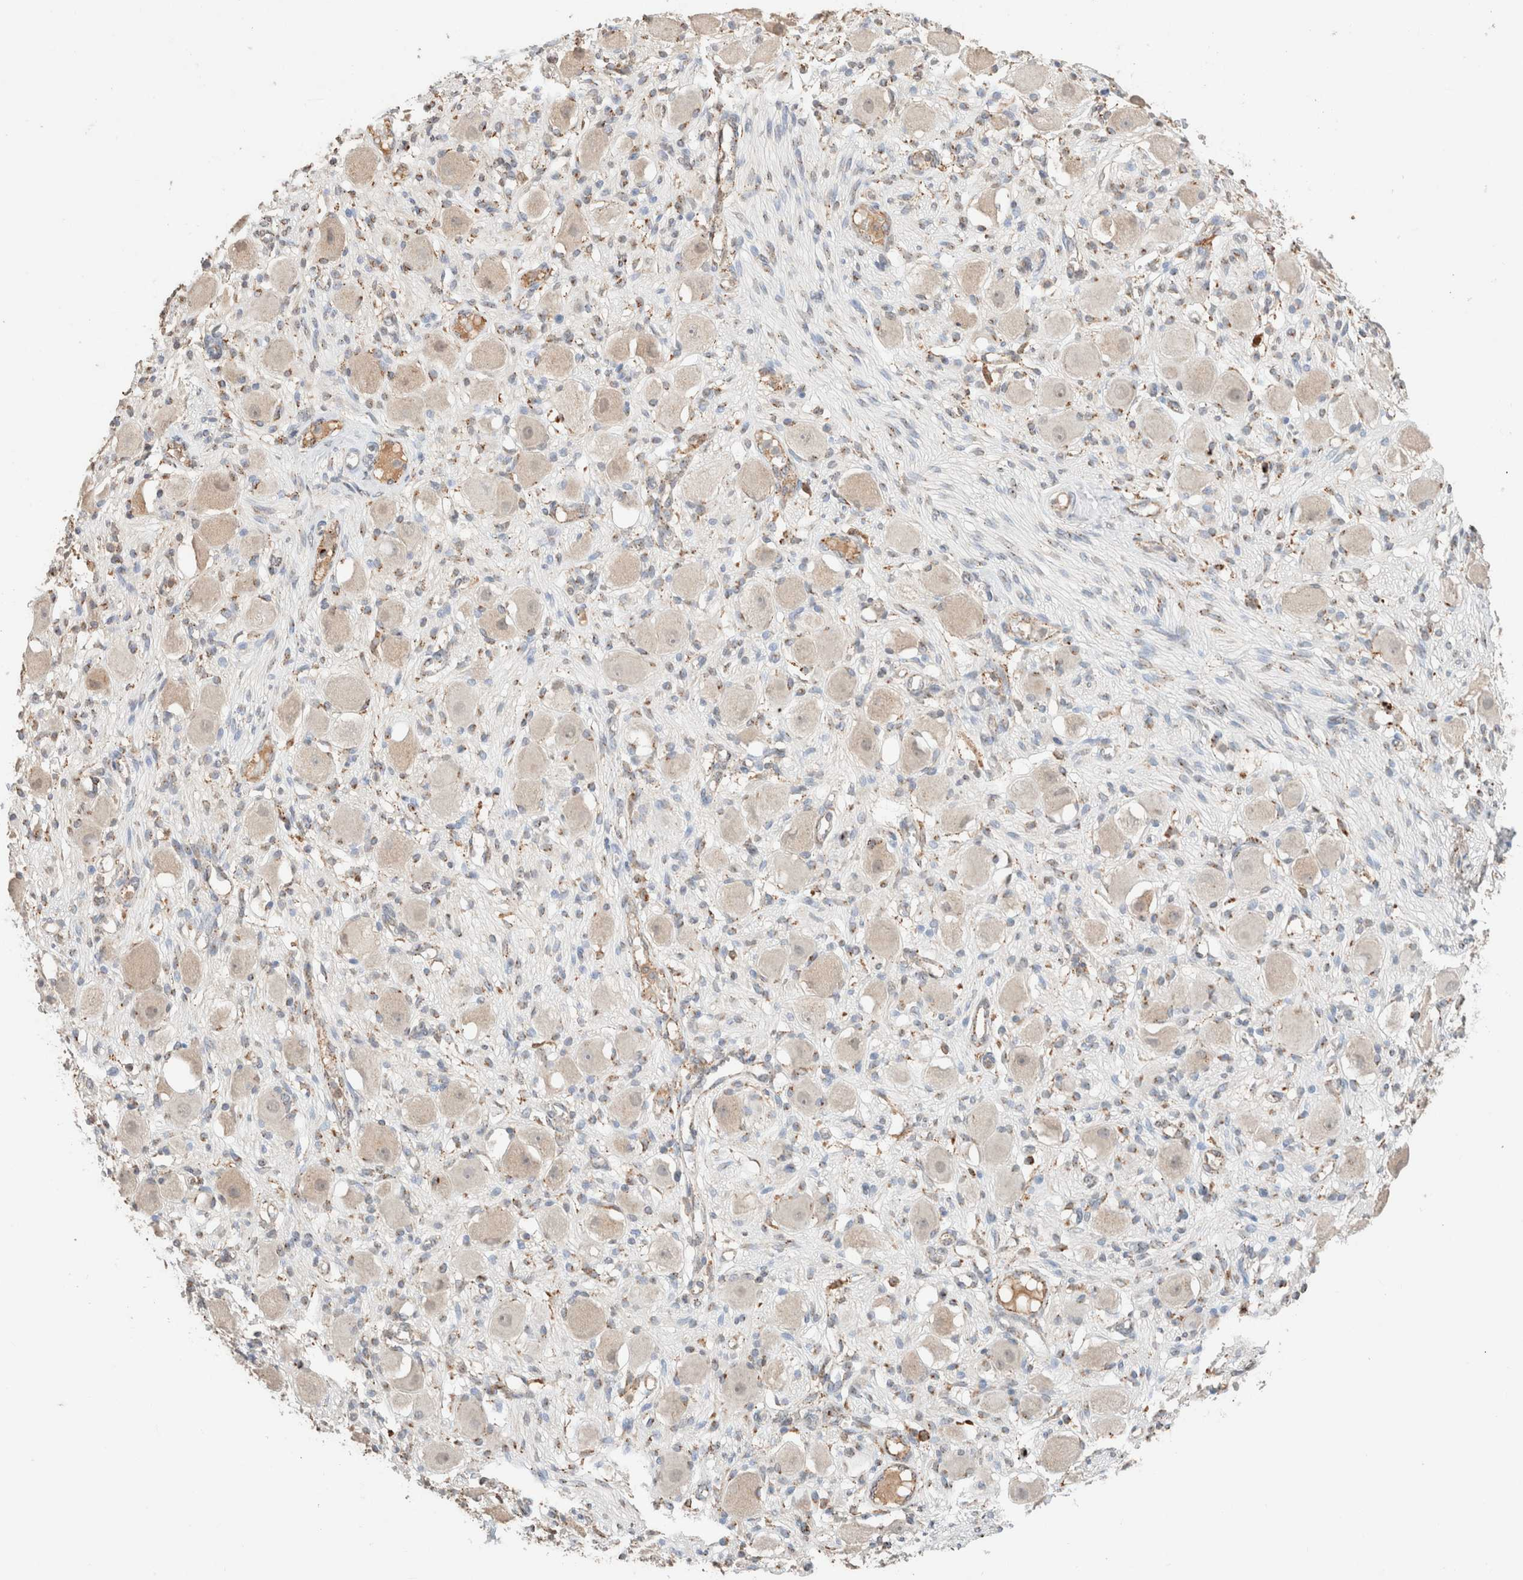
{"staining": {"intensity": "moderate", "quantity": ">75%", "location": "cytoplasmic/membranous"}, "tissue": "adipose tissue", "cell_type": "Adipocytes", "image_type": "normal", "snomed": [{"axis": "morphology", "description": "Normal tissue, NOS"}, {"axis": "topography", "description": "Kidney"}, {"axis": "topography", "description": "Peripheral nerve tissue"}], "caption": "Brown immunohistochemical staining in normal adipose tissue reveals moderate cytoplasmic/membranous positivity in approximately >75% of adipocytes.", "gene": "CTSC", "patient": {"sex": "male", "age": 7}}